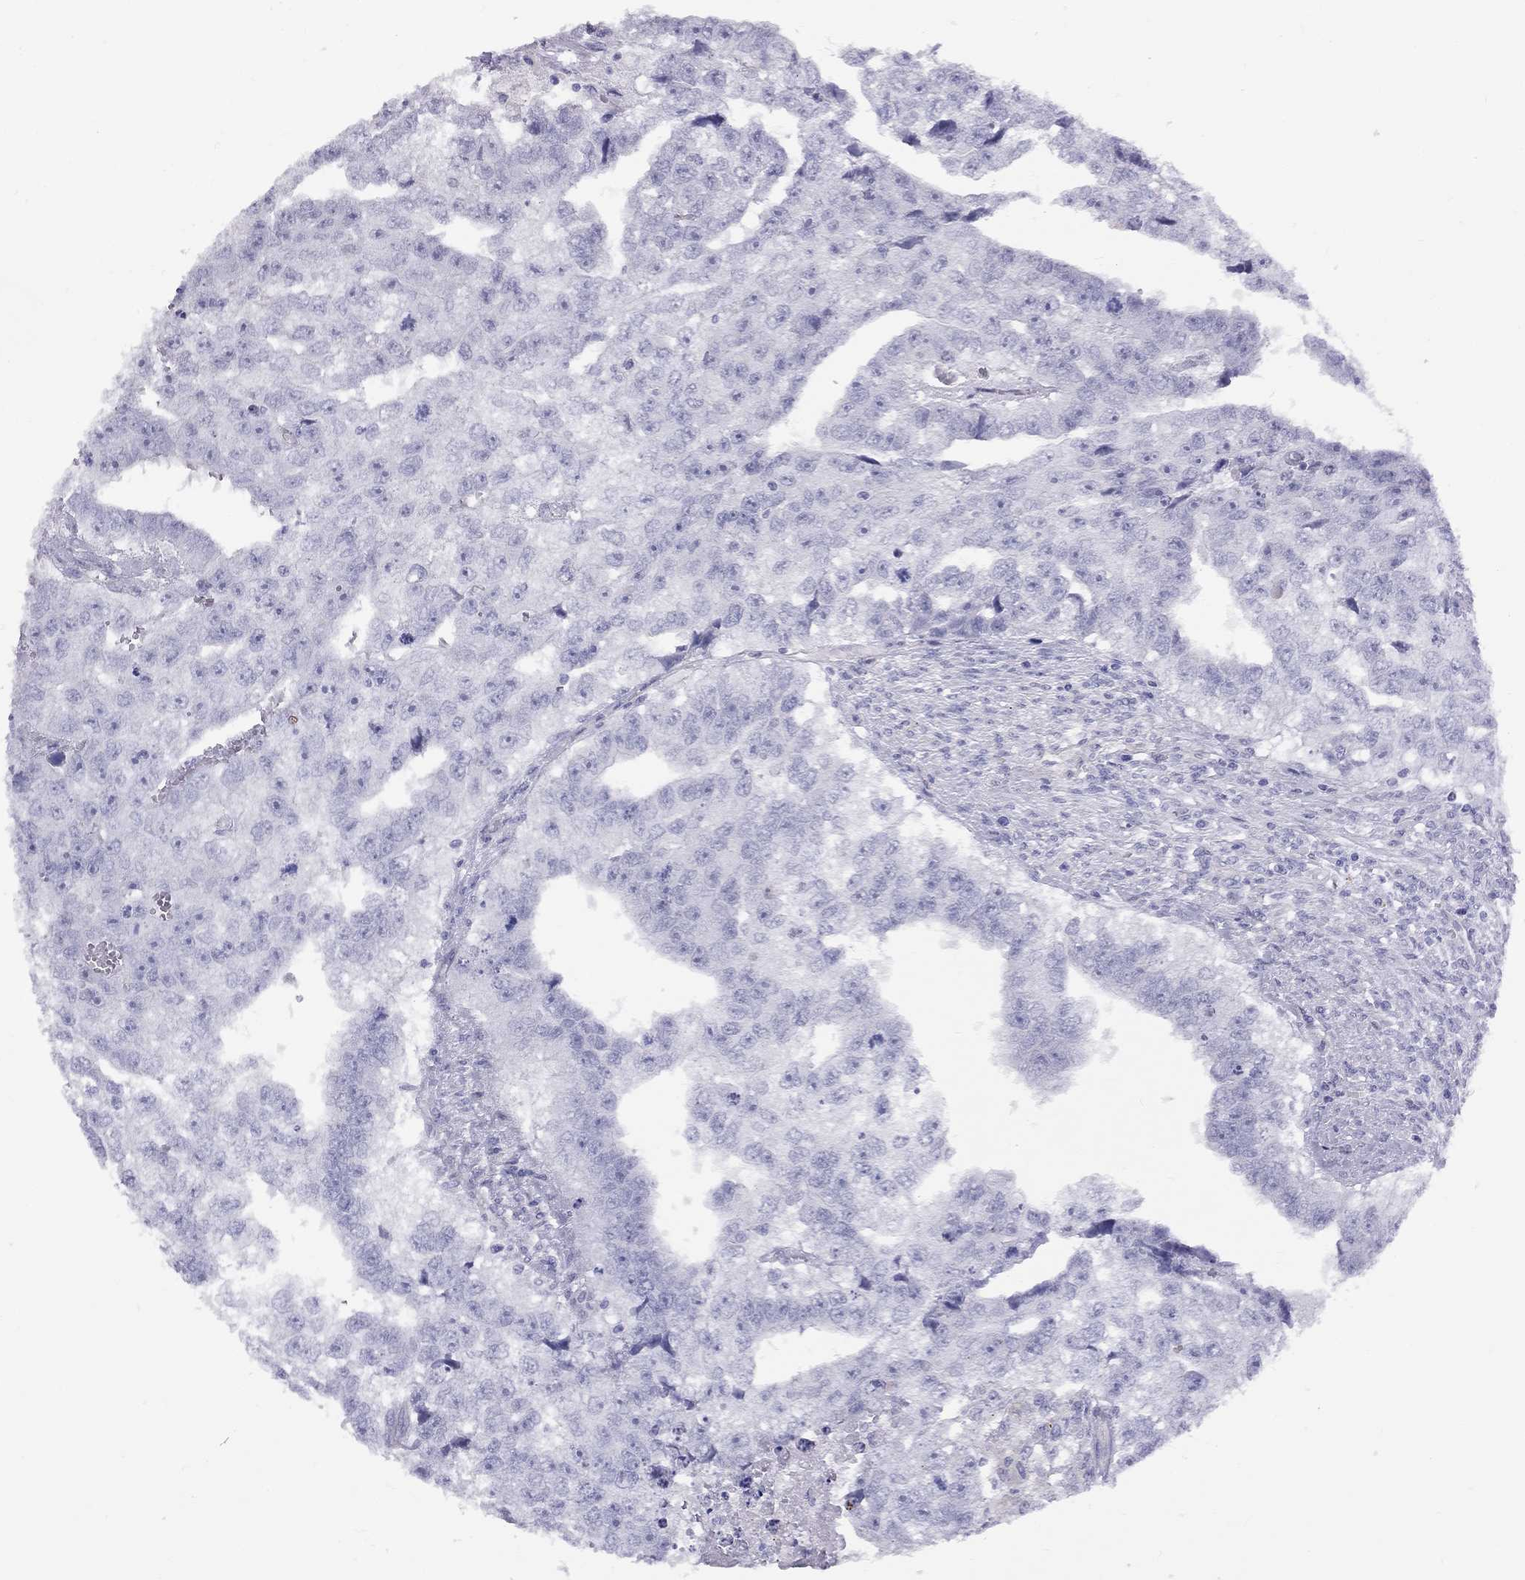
{"staining": {"intensity": "negative", "quantity": "none", "location": "none"}, "tissue": "testis cancer", "cell_type": "Tumor cells", "image_type": "cancer", "snomed": [{"axis": "morphology", "description": "Carcinoma, Embryonal, NOS"}, {"axis": "morphology", "description": "Teratoma, malignant, NOS"}, {"axis": "topography", "description": "Testis"}], "caption": "This is an immunohistochemistry micrograph of human teratoma (malignant) (testis). There is no positivity in tumor cells.", "gene": "FSCN3", "patient": {"sex": "male", "age": 44}}